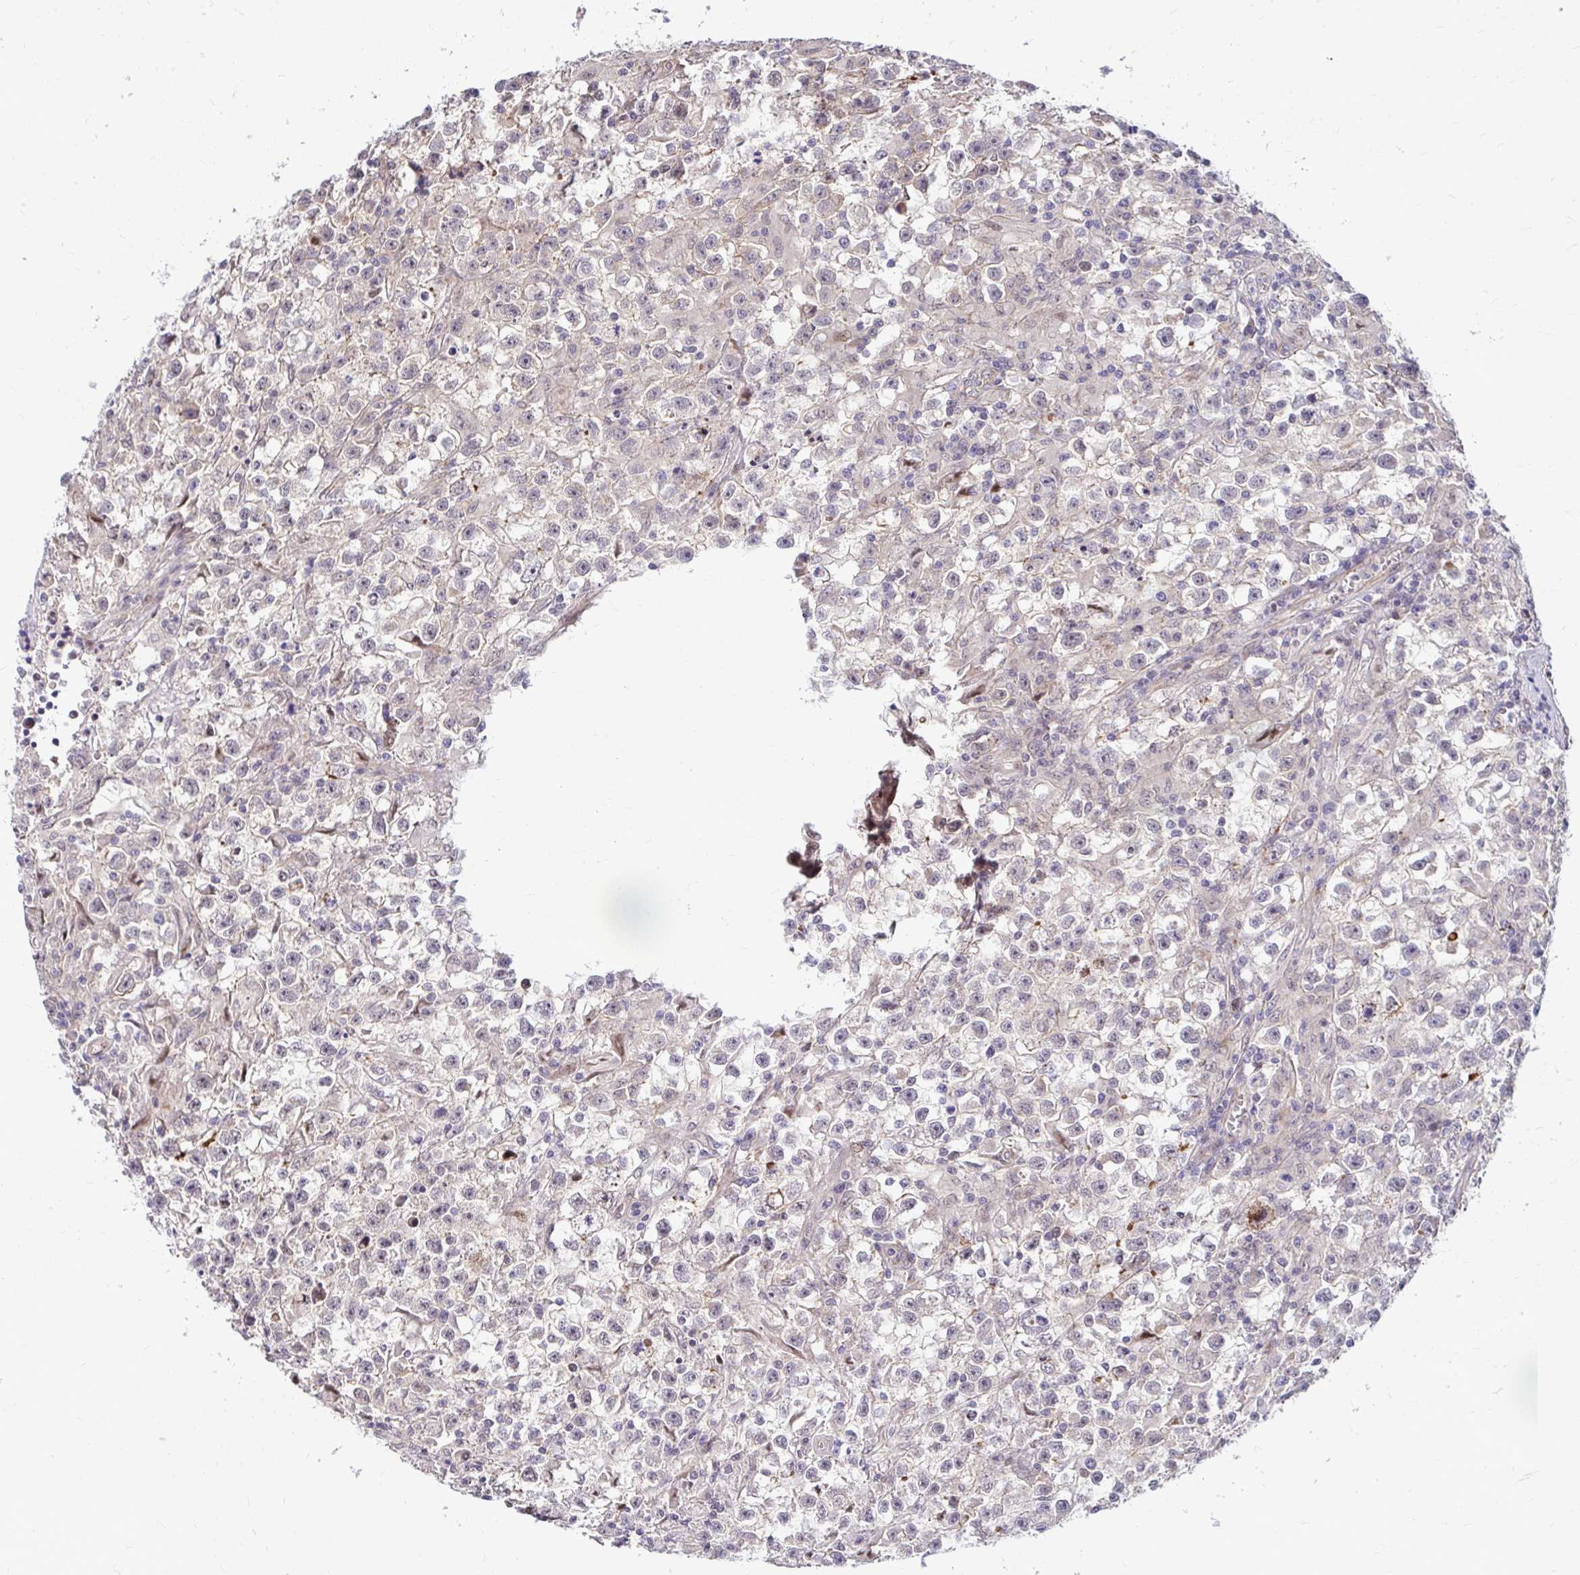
{"staining": {"intensity": "negative", "quantity": "none", "location": "none"}, "tissue": "testis cancer", "cell_type": "Tumor cells", "image_type": "cancer", "snomed": [{"axis": "morphology", "description": "Seminoma, NOS"}, {"axis": "topography", "description": "Testis"}], "caption": "A histopathology image of seminoma (testis) stained for a protein demonstrates no brown staining in tumor cells.", "gene": "TRIP6", "patient": {"sex": "male", "age": 31}}